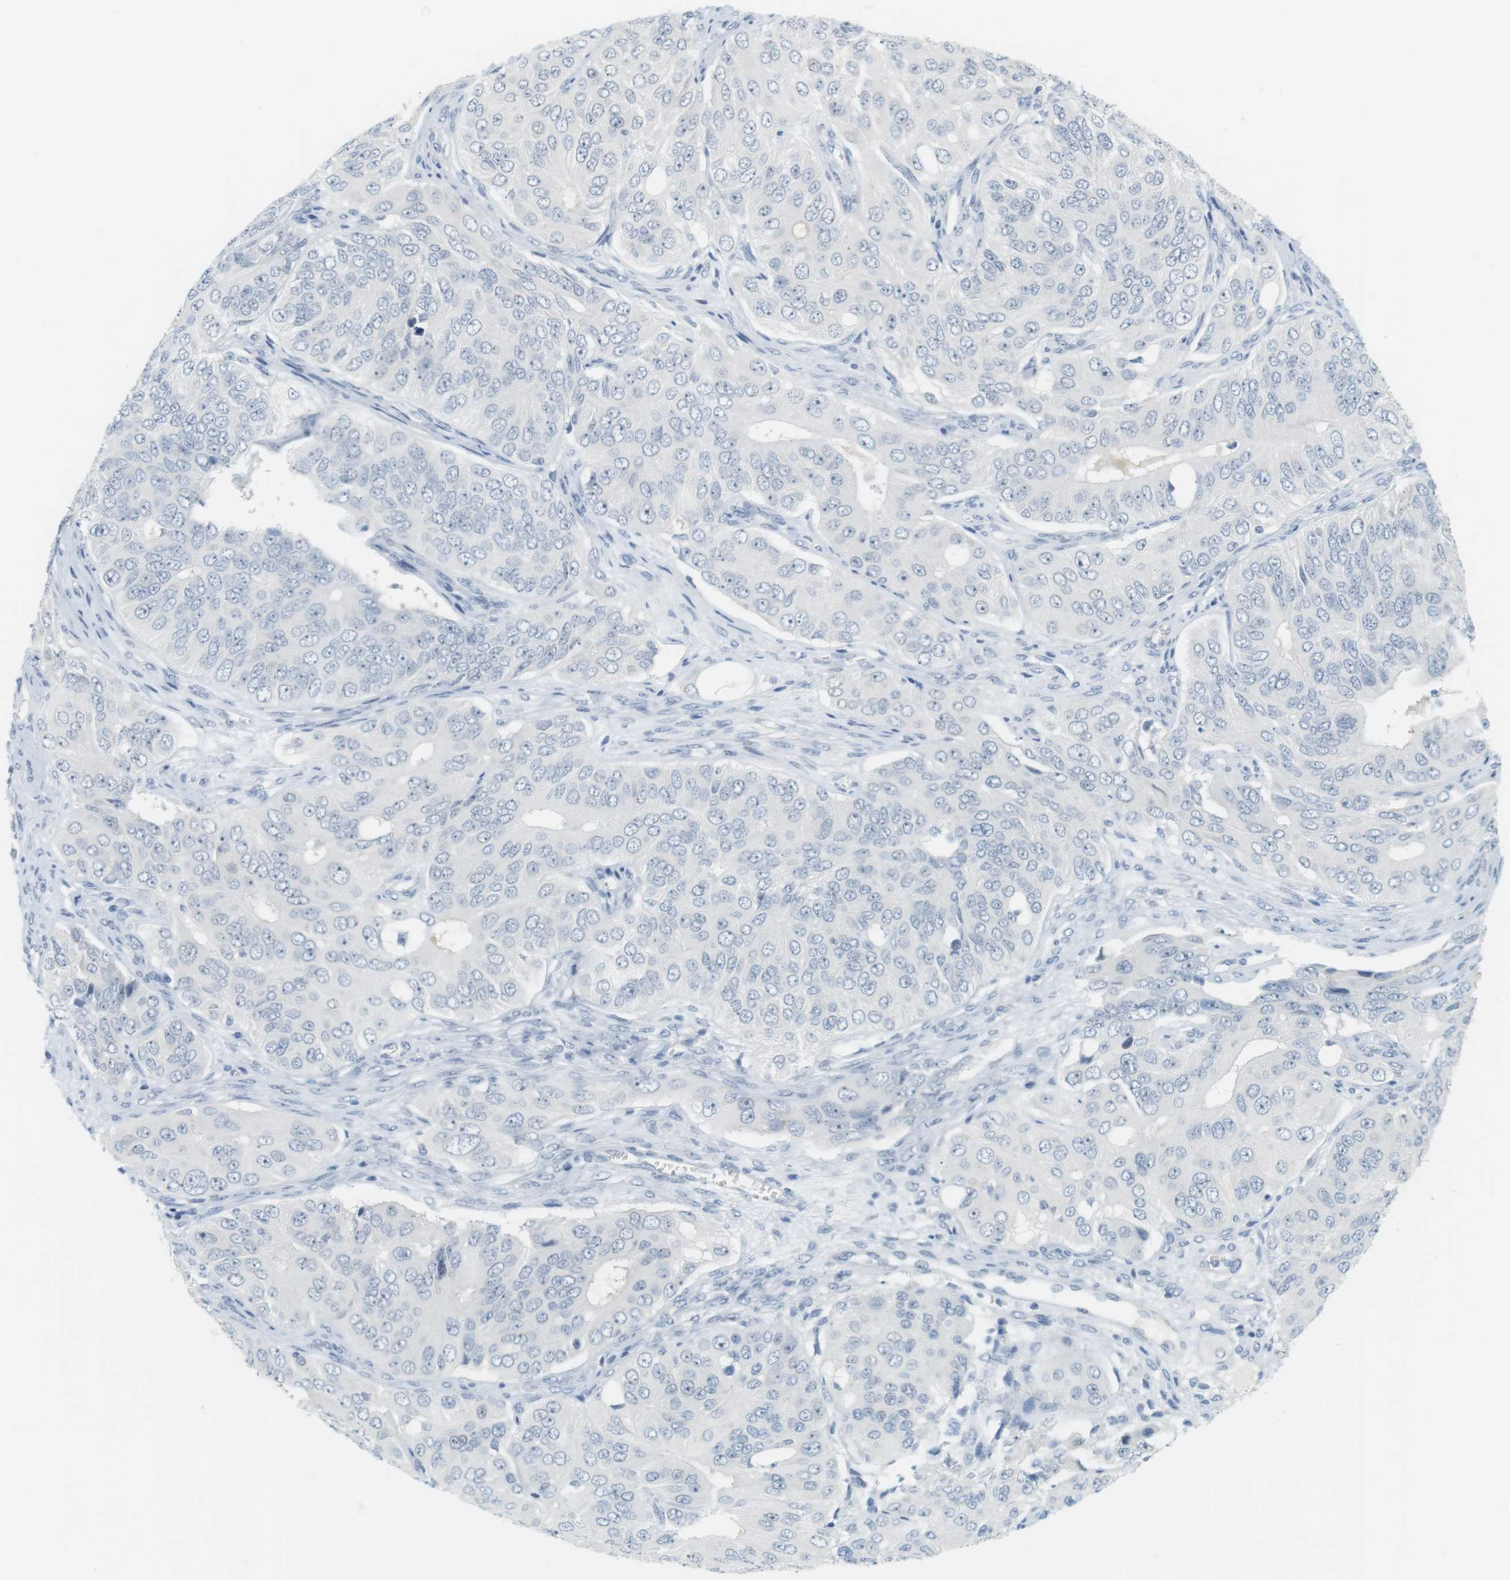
{"staining": {"intensity": "negative", "quantity": "none", "location": "none"}, "tissue": "ovarian cancer", "cell_type": "Tumor cells", "image_type": "cancer", "snomed": [{"axis": "morphology", "description": "Carcinoma, endometroid"}, {"axis": "topography", "description": "Ovary"}], "caption": "This is an immunohistochemistry (IHC) micrograph of human ovarian cancer (endometroid carcinoma). There is no positivity in tumor cells.", "gene": "CREB3L2", "patient": {"sex": "female", "age": 51}}